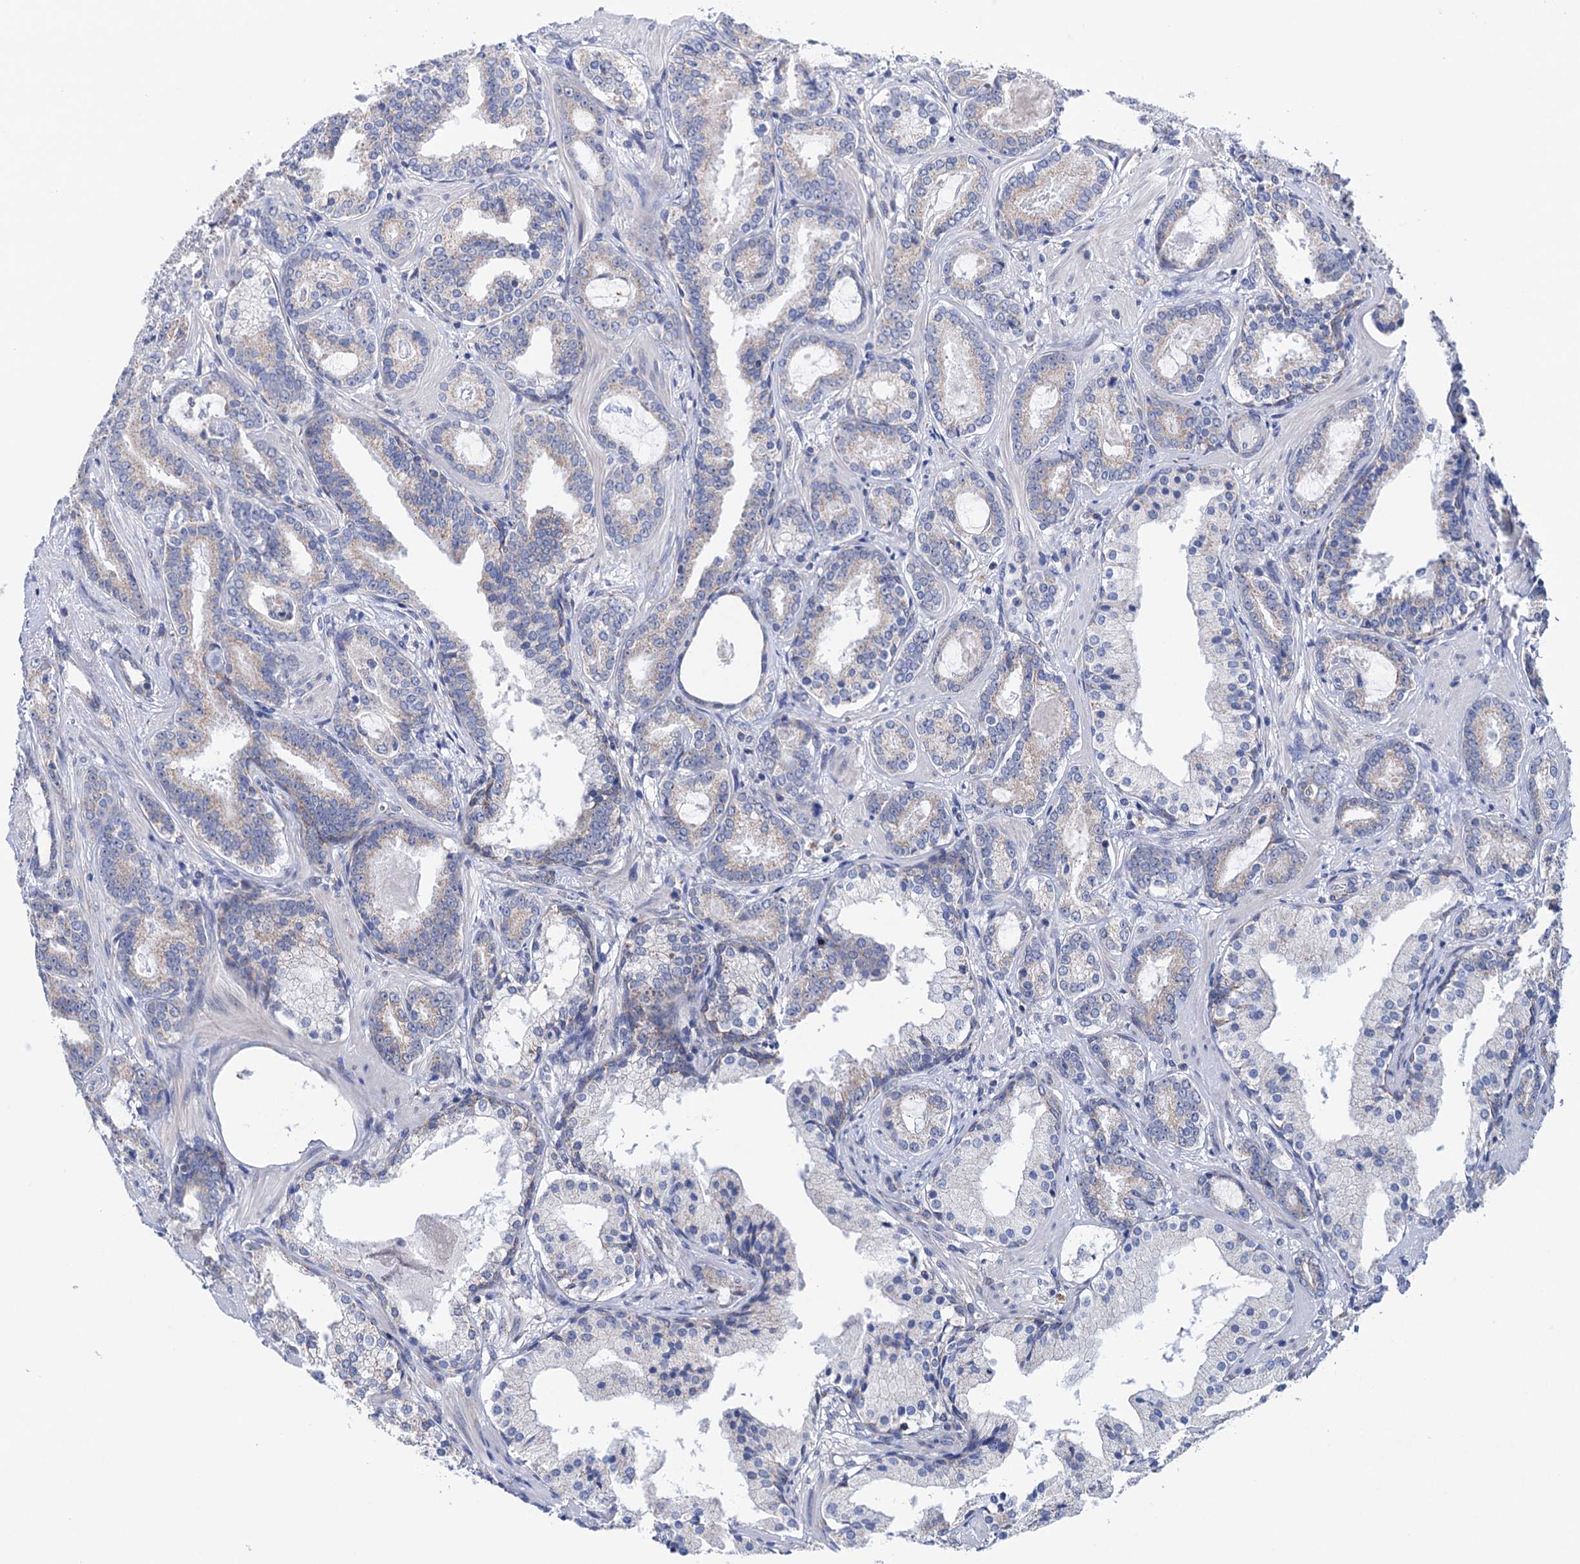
{"staining": {"intensity": "weak", "quantity": "<25%", "location": "cytoplasmic/membranous"}, "tissue": "prostate cancer", "cell_type": "Tumor cells", "image_type": "cancer", "snomed": [{"axis": "morphology", "description": "Adenocarcinoma, High grade"}, {"axis": "topography", "description": "Prostate"}], "caption": "Immunohistochemistry micrograph of neoplastic tissue: human prostate cancer (high-grade adenocarcinoma) stained with DAB displays no significant protein staining in tumor cells.", "gene": "SUCLA2", "patient": {"sex": "male", "age": 58}}